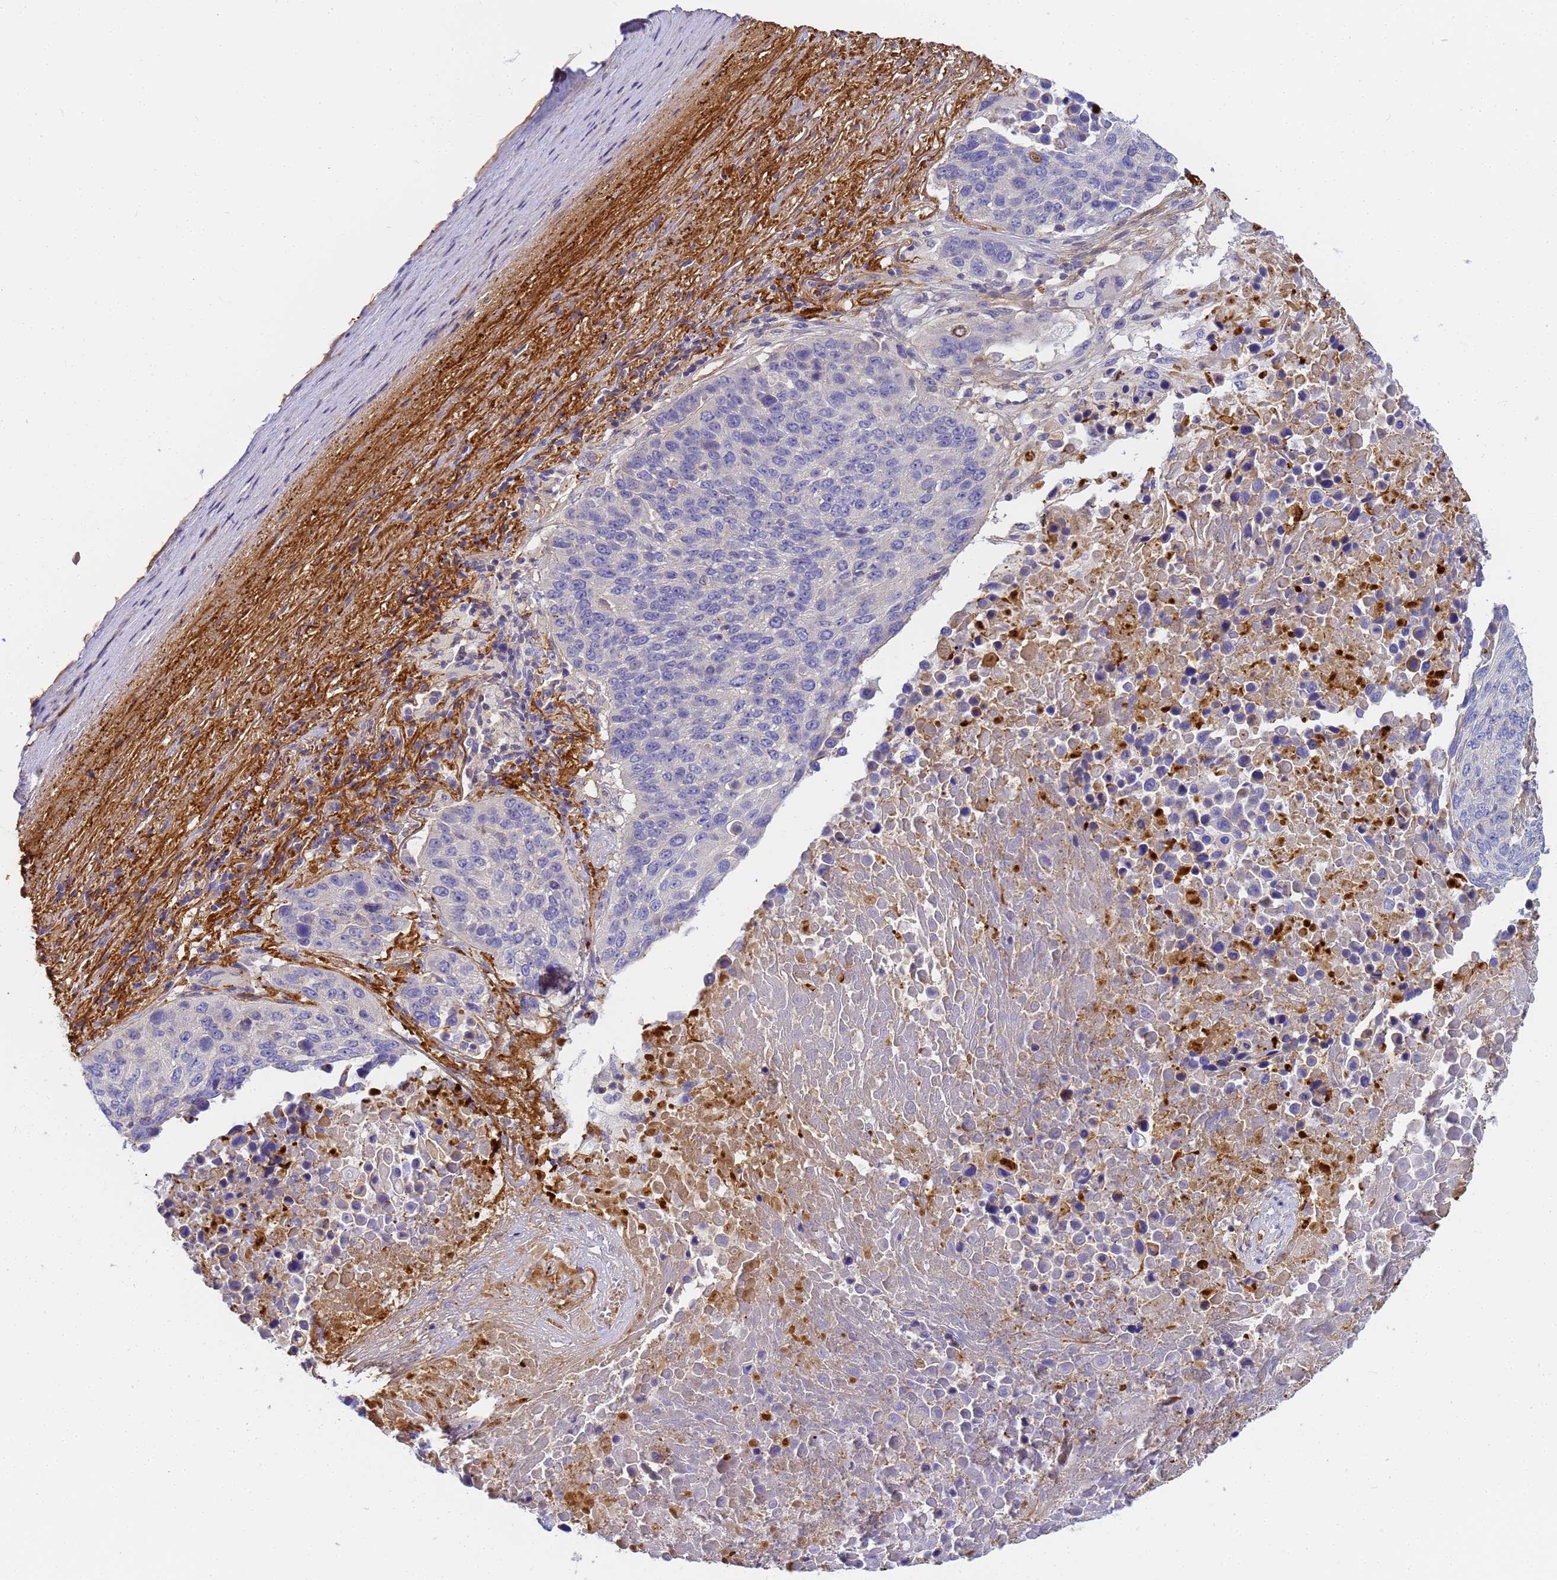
{"staining": {"intensity": "negative", "quantity": "none", "location": "none"}, "tissue": "lung cancer", "cell_type": "Tumor cells", "image_type": "cancer", "snomed": [{"axis": "morphology", "description": "Normal tissue, NOS"}, {"axis": "morphology", "description": "Squamous cell carcinoma, NOS"}, {"axis": "topography", "description": "Lymph node"}, {"axis": "topography", "description": "Lung"}], "caption": "The immunohistochemistry image has no significant staining in tumor cells of lung cancer tissue.", "gene": "MYL12A", "patient": {"sex": "male", "age": 66}}